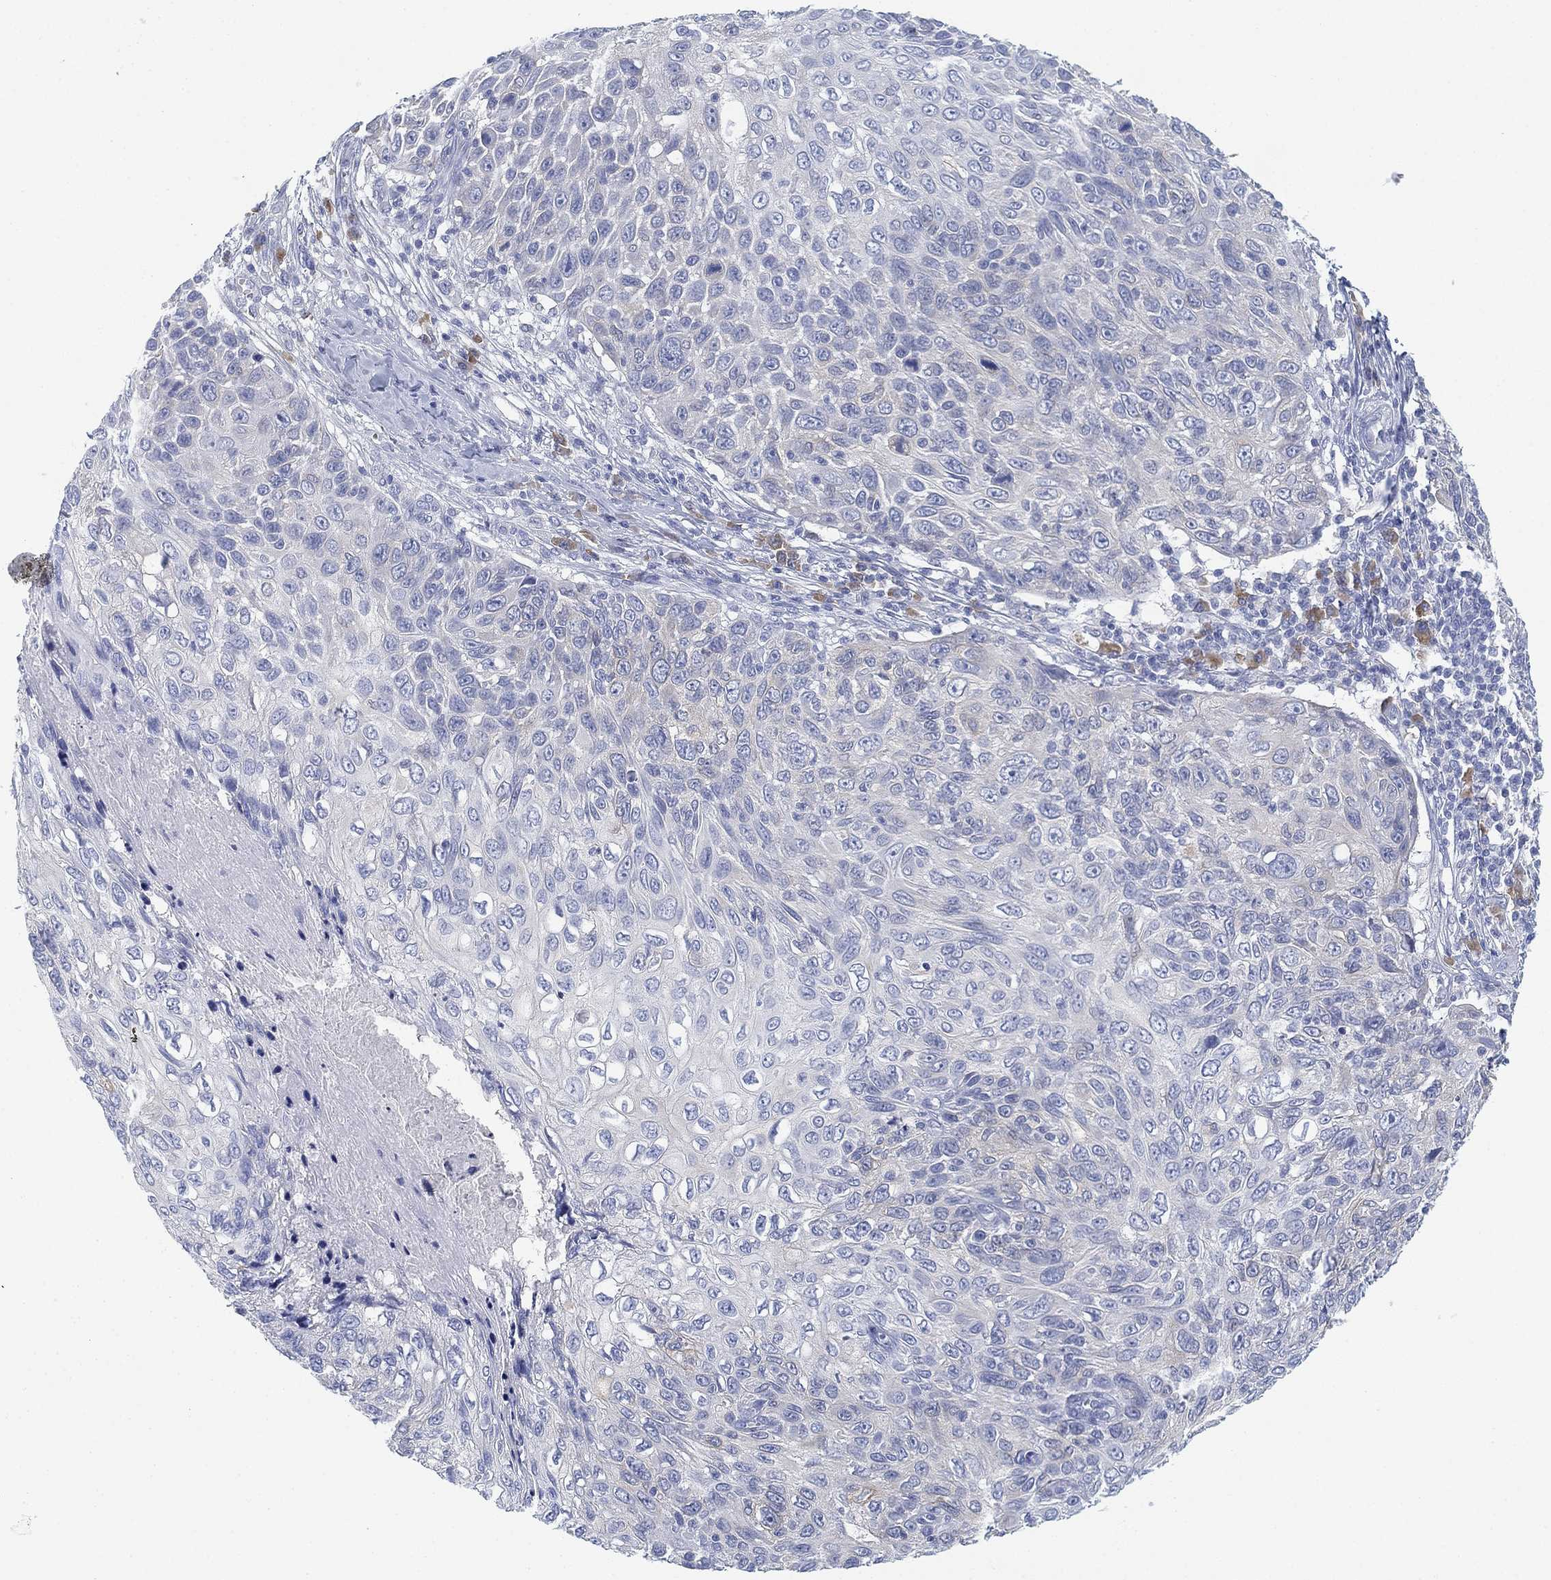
{"staining": {"intensity": "negative", "quantity": "none", "location": "none"}, "tissue": "skin cancer", "cell_type": "Tumor cells", "image_type": "cancer", "snomed": [{"axis": "morphology", "description": "Squamous cell carcinoma, NOS"}, {"axis": "topography", "description": "Skin"}], "caption": "A micrograph of skin cancer stained for a protein exhibits no brown staining in tumor cells.", "gene": "GCNA", "patient": {"sex": "male", "age": 92}}